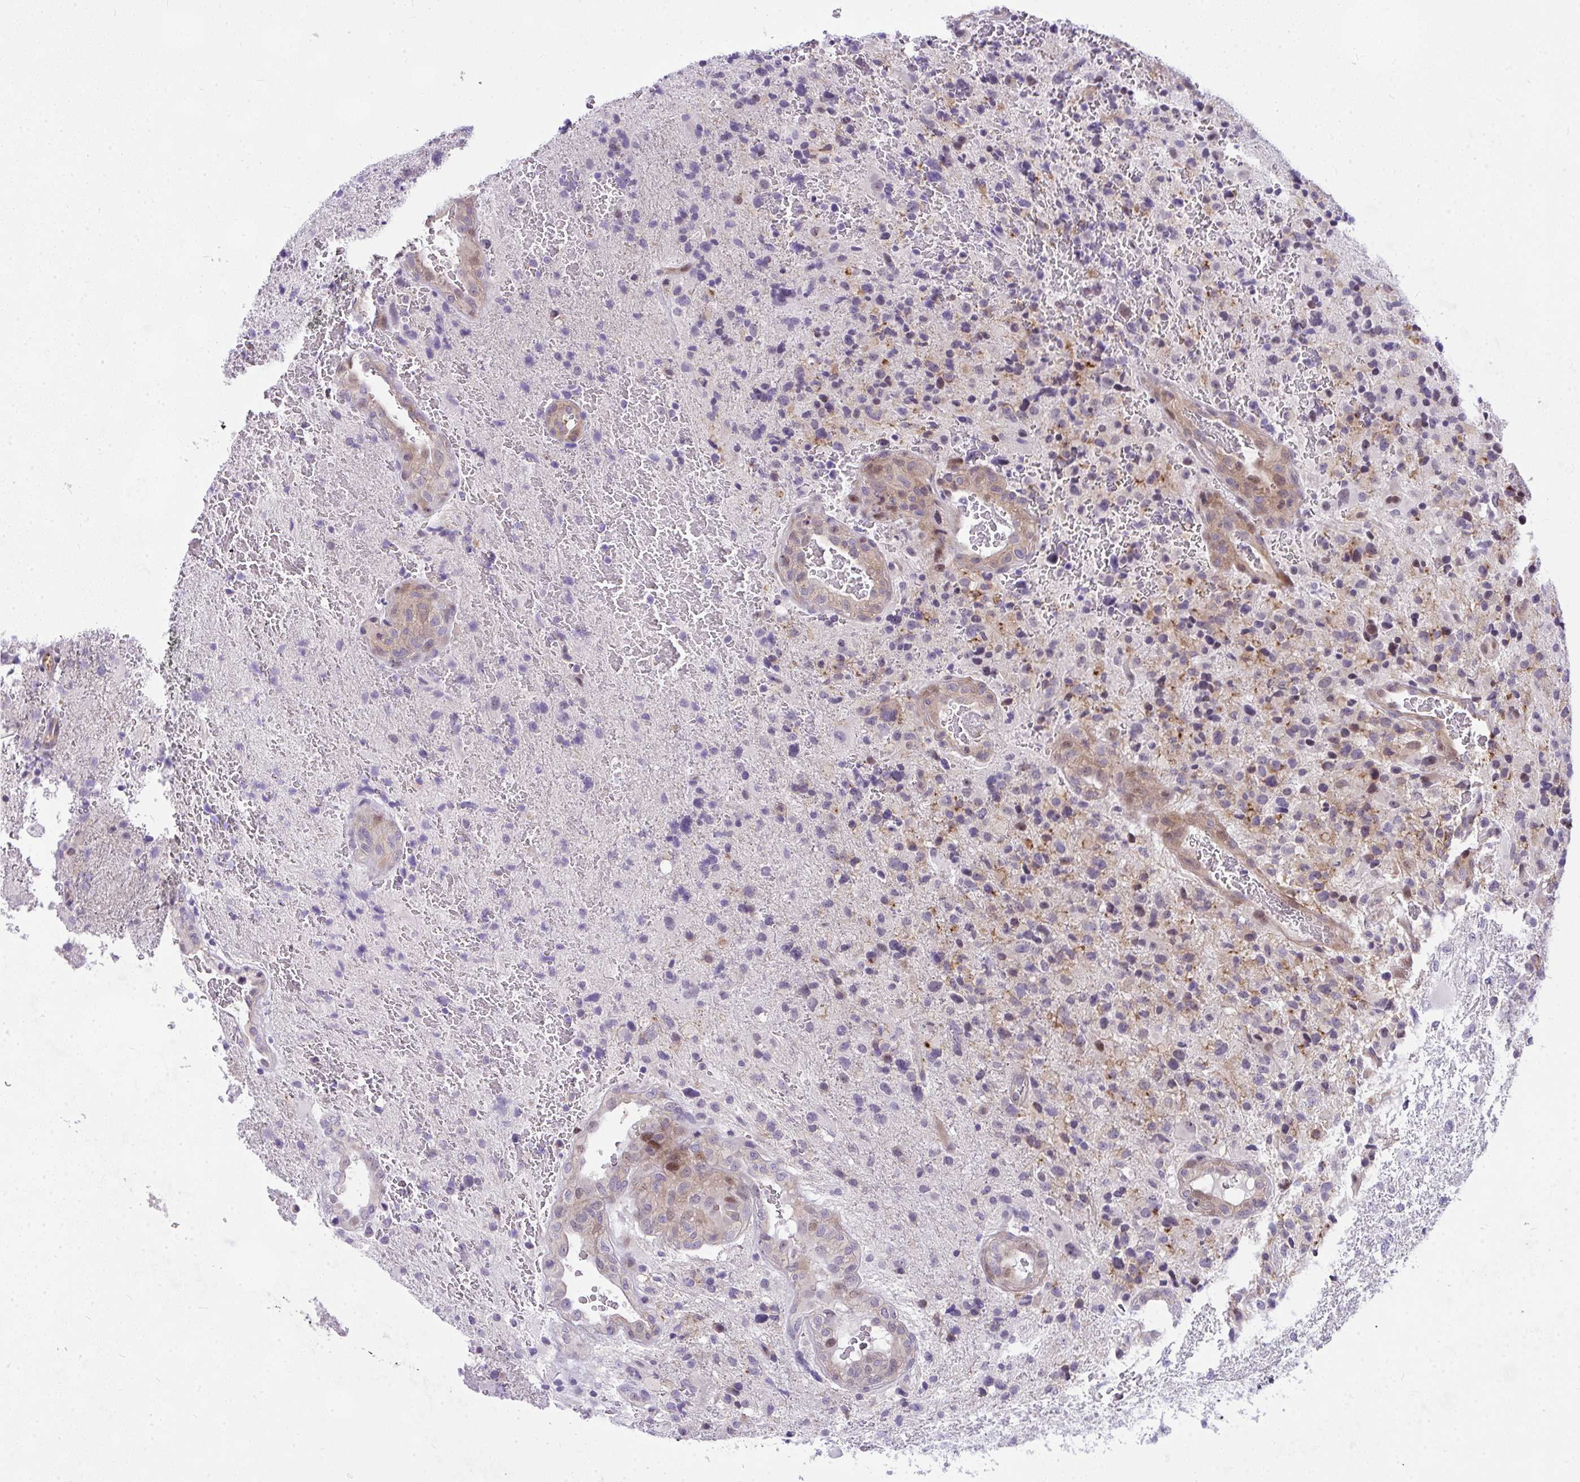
{"staining": {"intensity": "negative", "quantity": "none", "location": "none"}, "tissue": "glioma", "cell_type": "Tumor cells", "image_type": "cancer", "snomed": [{"axis": "morphology", "description": "Glioma, malignant, High grade"}, {"axis": "topography", "description": "Brain"}], "caption": "The histopathology image exhibits no significant expression in tumor cells of glioma.", "gene": "NFXL1", "patient": {"sex": "male", "age": 53}}